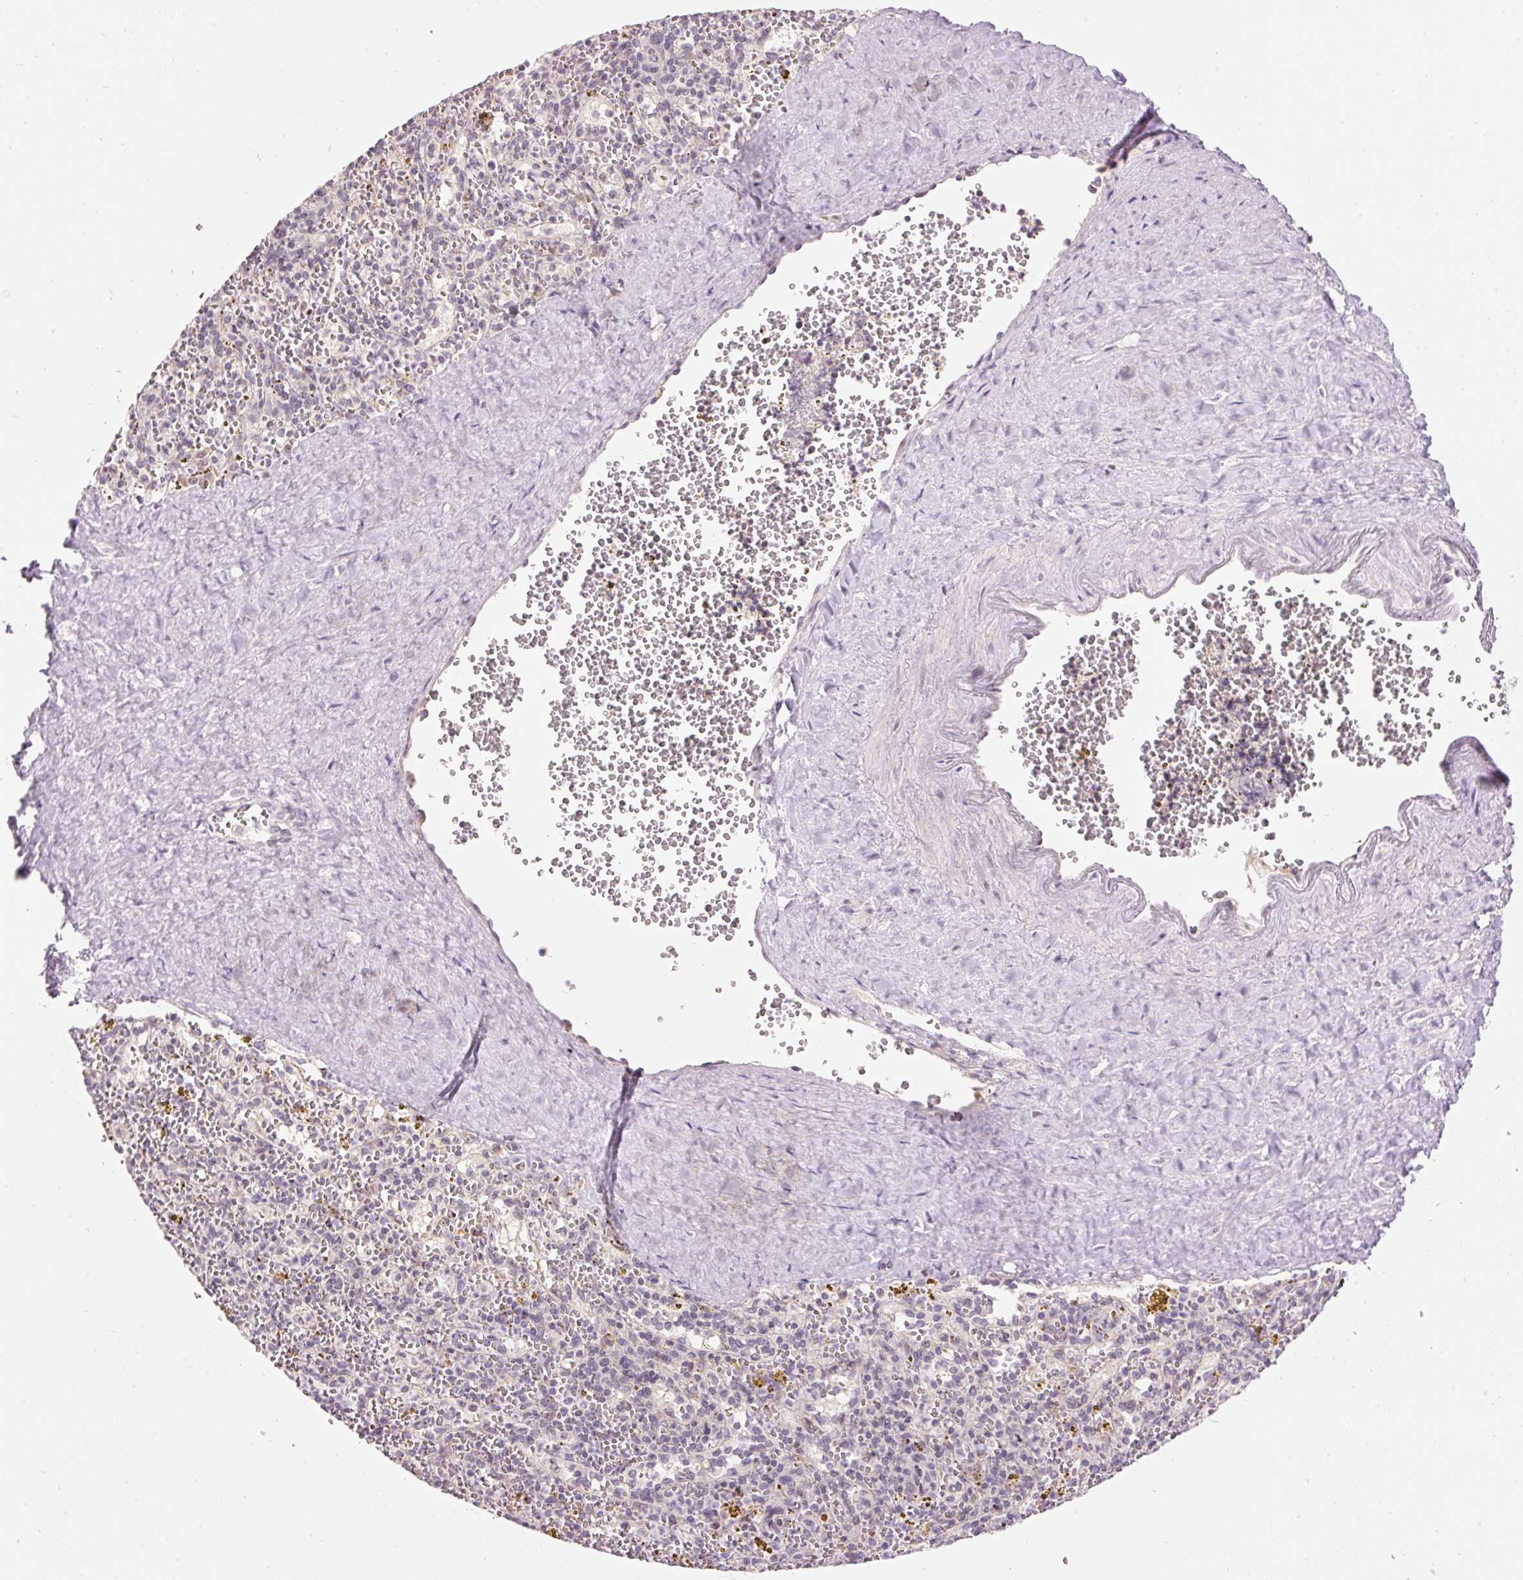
{"staining": {"intensity": "negative", "quantity": "none", "location": "none"}, "tissue": "spleen", "cell_type": "Cells in red pulp", "image_type": "normal", "snomed": [{"axis": "morphology", "description": "Normal tissue, NOS"}, {"axis": "topography", "description": "Spleen"}], "caption": "This is an immunohistochemistry image of benign spleen. There is no expression in cells in red pulp.", "gene": "ABHD11", "patient": {"sex": "male", "age": 57}}